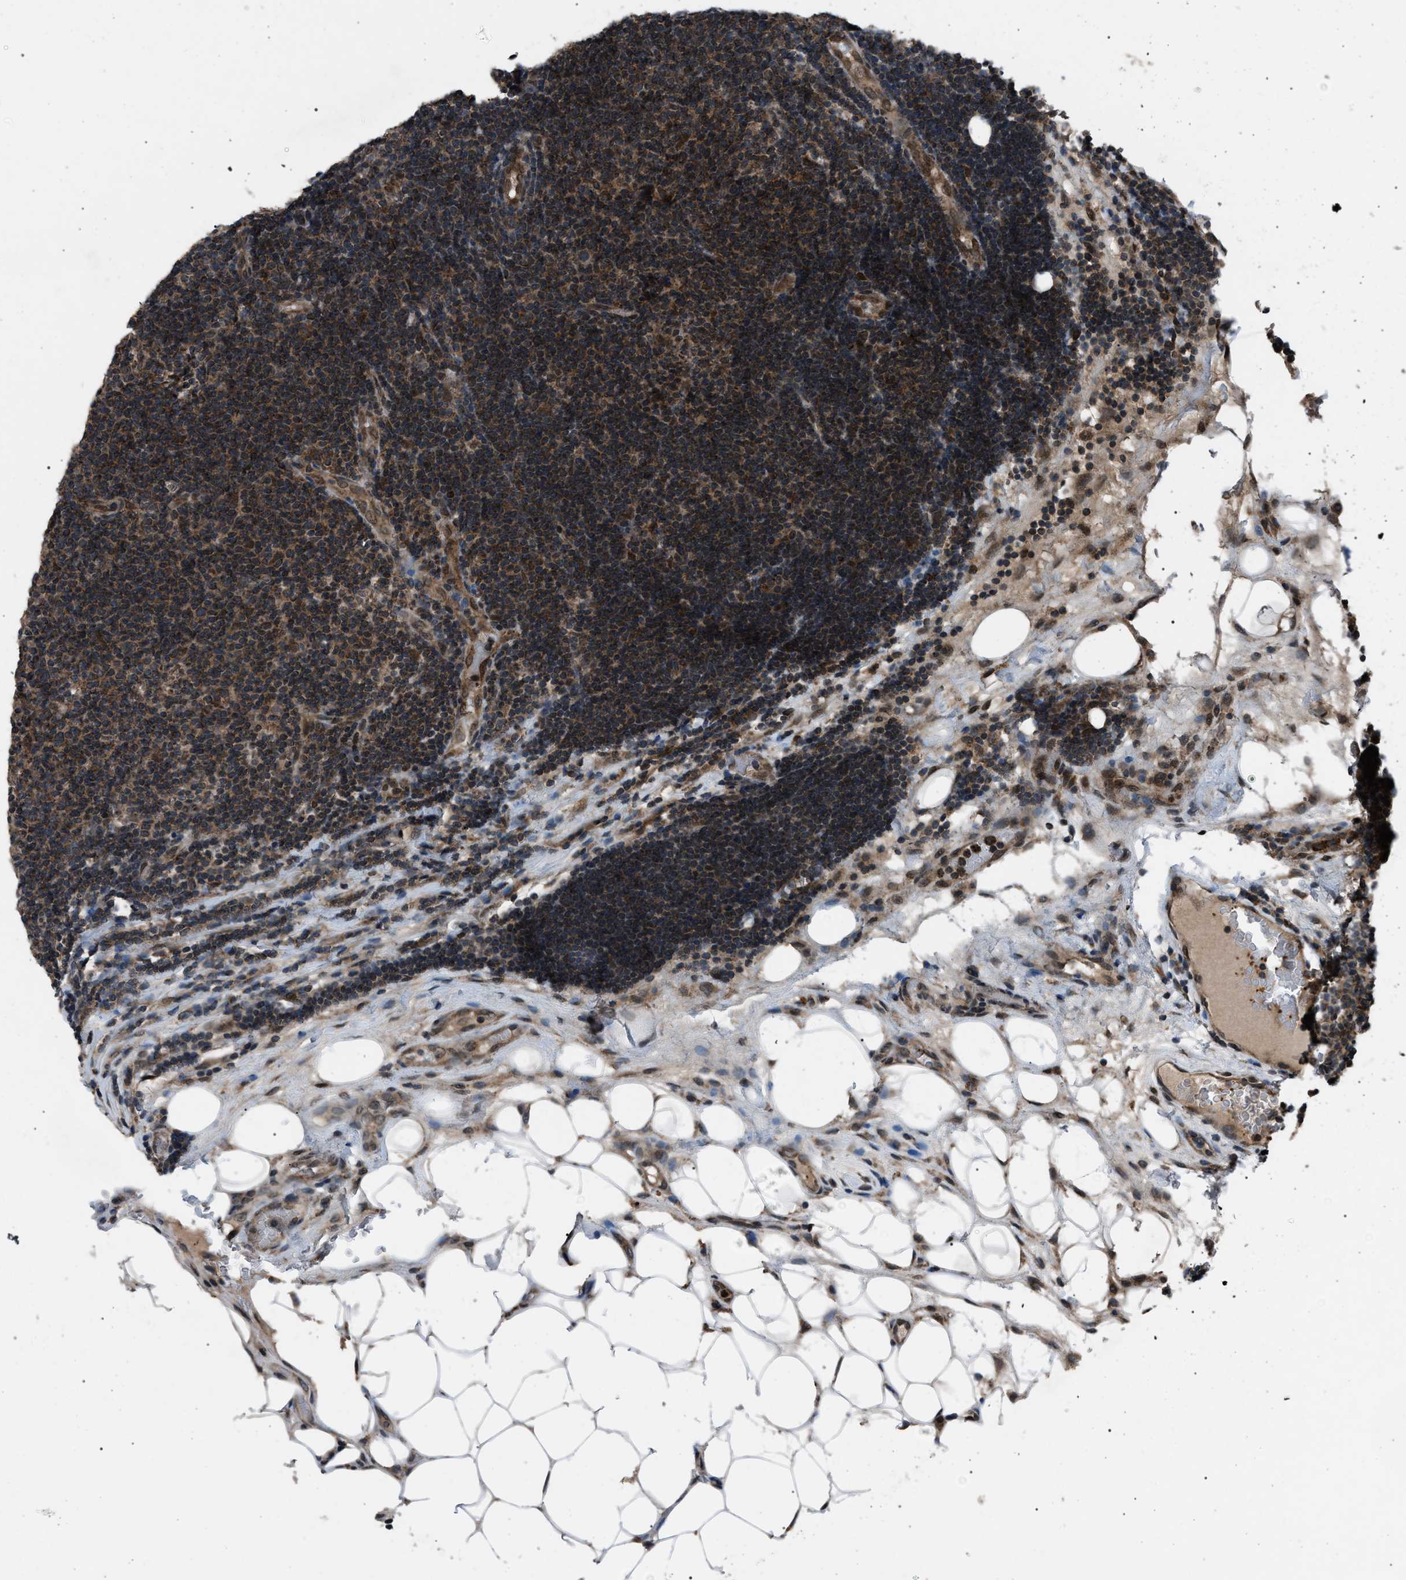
{"staining": {"intensity": "strong", "quantity": "25%-75%", "location": "cytoplasmic/membranous"}, "tissue": "lymphoma", "cell_type": "Tumor cells", "image_type": "cancer", "snomed": [{"axis": "morphology", "description": "Malignant lymphoma, non-Hodgkin's type, Low grade"}, {"axis": "topography", "description": "Lymph node"}], "caption": "Low-grade malignant lymphoma, non-Hodgkin's type stained with a protein marker demonstrates strong staining in tumor cells.", "gene": "ZFAND2A", "patient": {"sex": "male", "age": 83}}